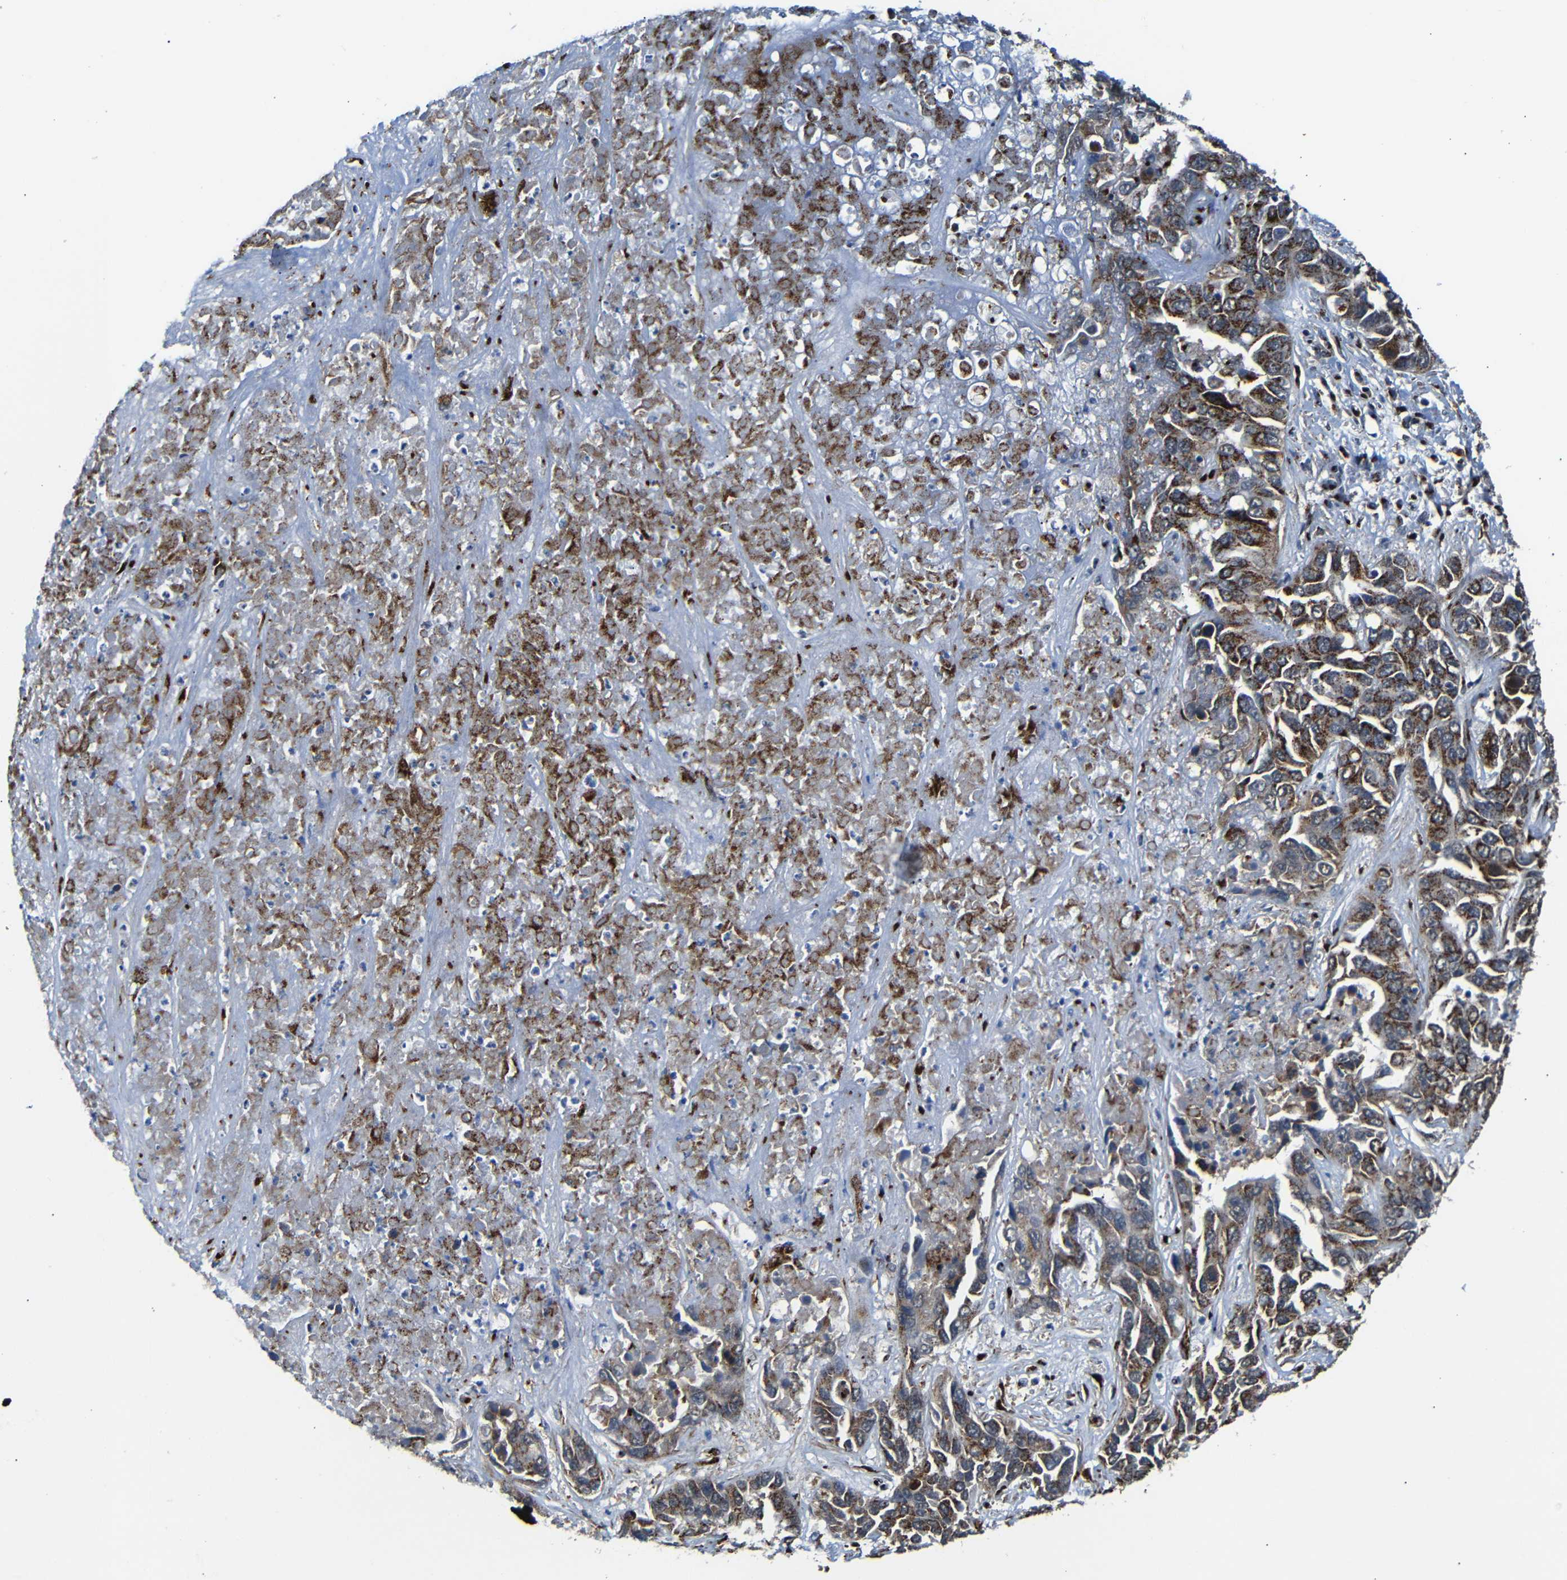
{"staining": {"intensity": "moderate", "quantity": ">75%", "location": "cytoplasmic/membranous"}, "tissue": "liver cancer", "cell_type": "Tumor cells", "image_type": "cancer", "snomed": [{"axis": "morphology", "description": "Cholangiocarcinoma"}, {"axis": "topography", "description": "Liver"}], "caption": "Immunohistochemical staining of liver cancer exhibits medium levels of moderate cytoplasmic/membranous positivity in about >75% of tumor cells.", "gene": "TGOLN2", "patient": {"sex": "female", "age": 52}}